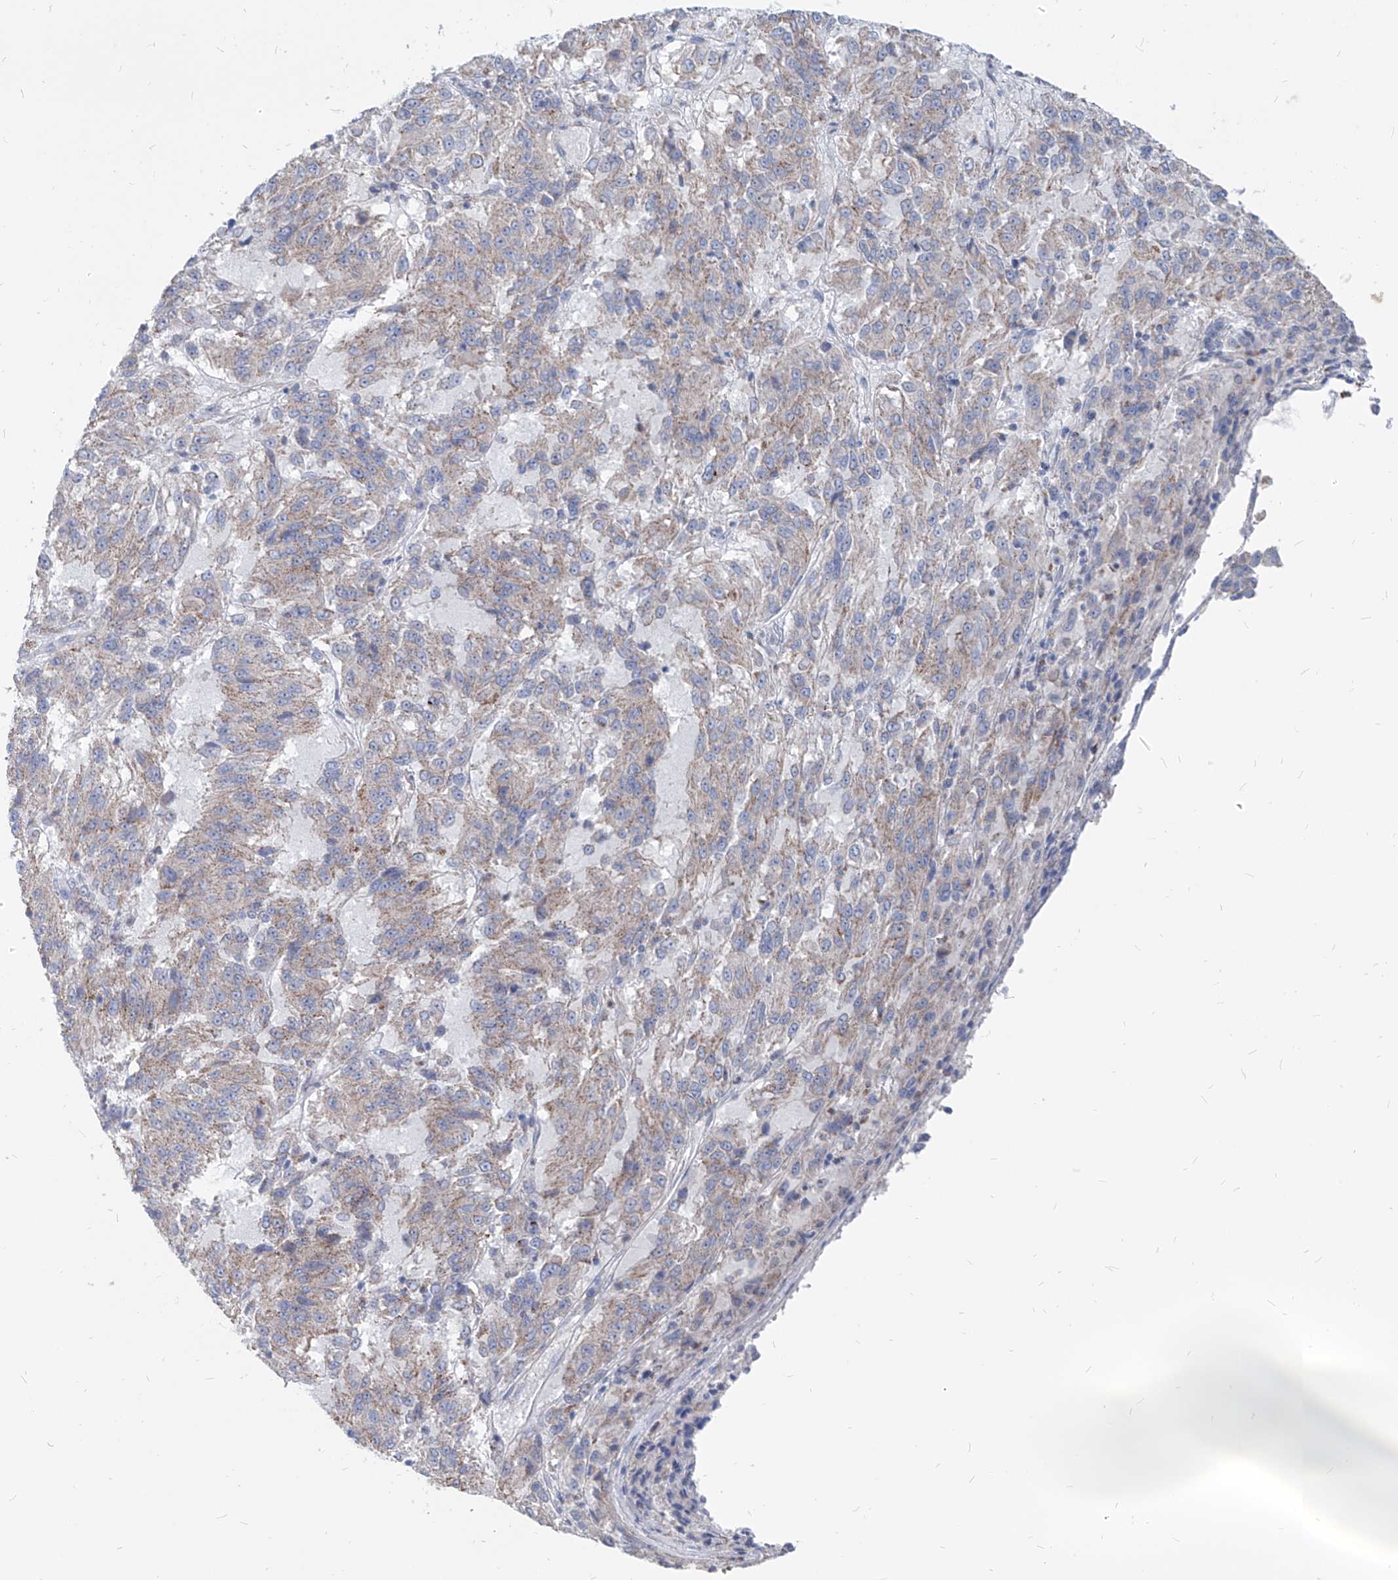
{"staining": {"intensity": "negative", "quantity": "none", "location": "none"}, "tissue": "melanoma", "cell_type": "Tumor cells", "image_type": "cancer", "snomed": [{"axis": "morphology", "description": "Malignant melanoma, Metastatic site"}, {"axis": "topography", "description": "Lung"}], "caption": "IHC of malignant melanoma (metastatic site) displays no staining in tumor cells.", "gene": "AGPS", "patient": {"sex": "male", "age": 64}}